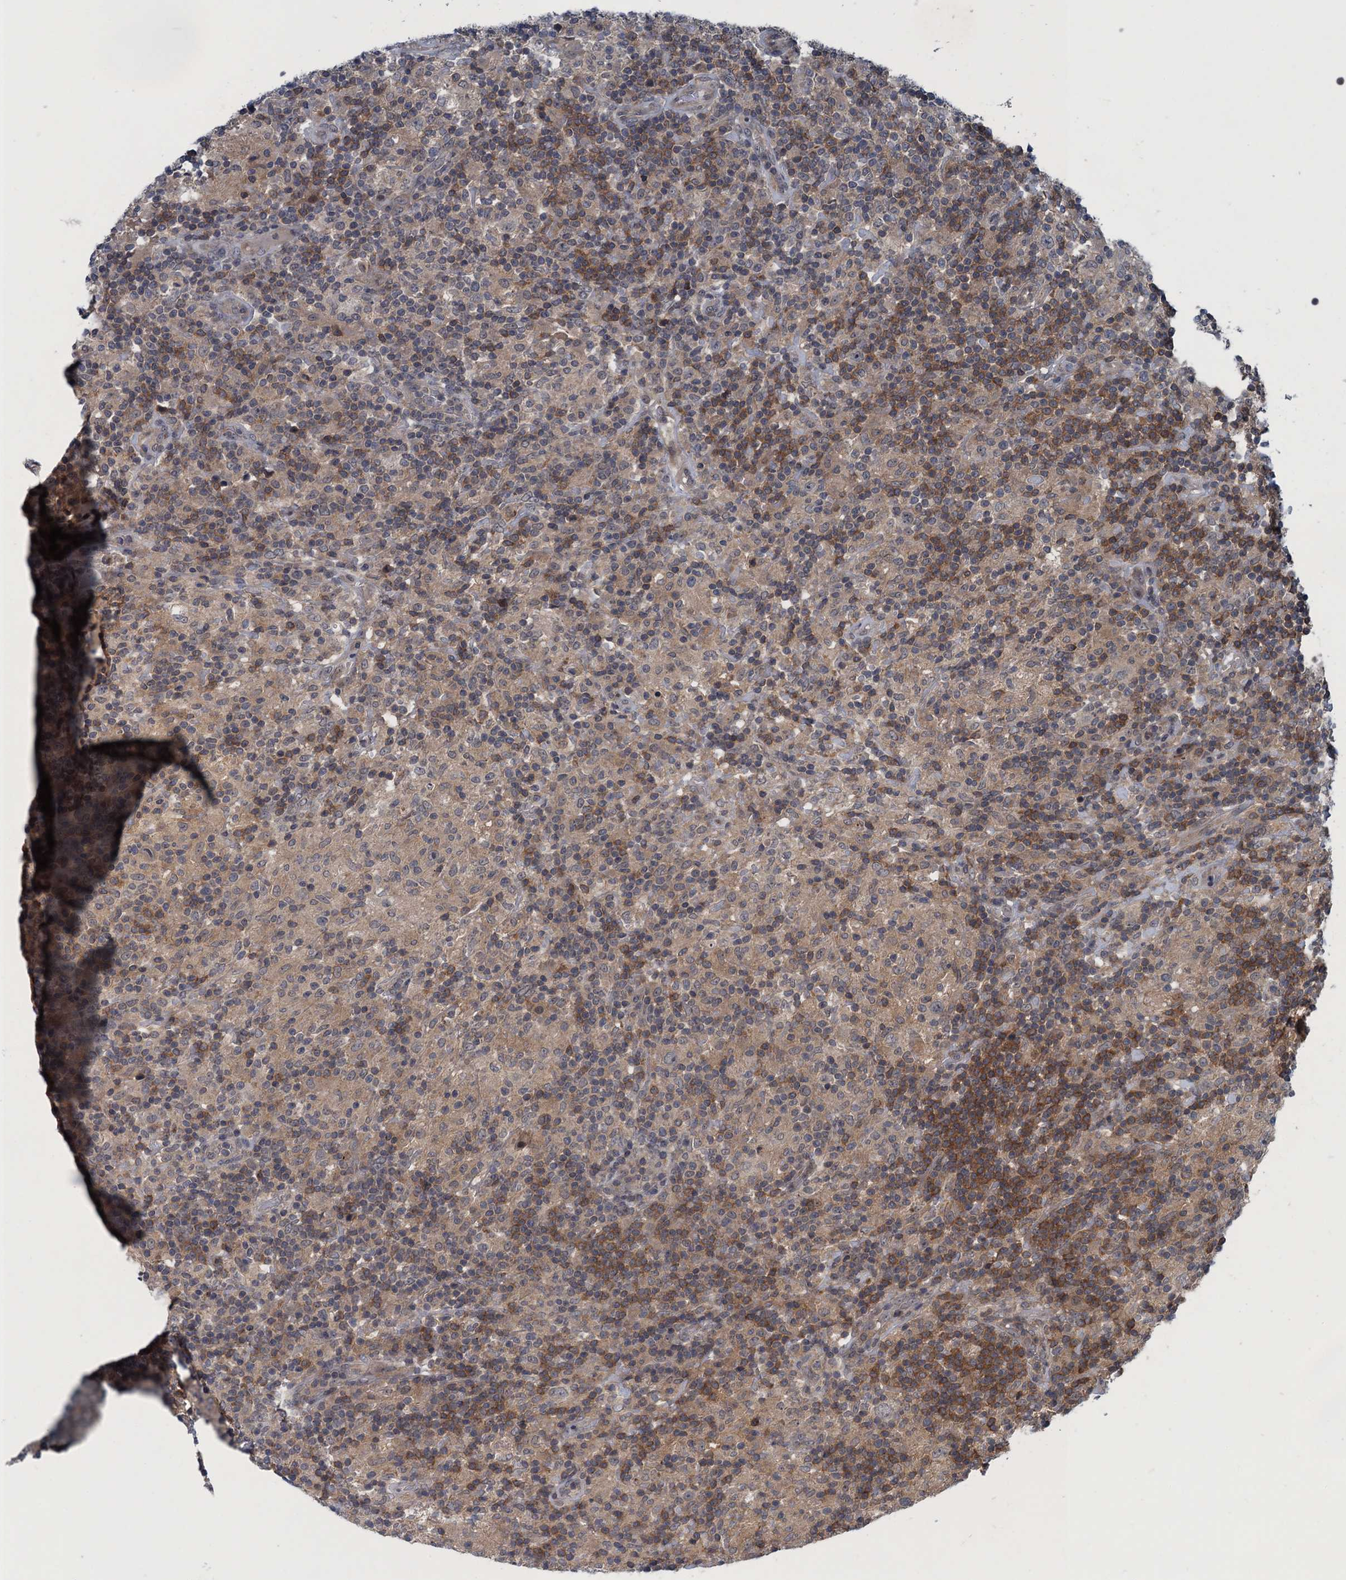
{"staining": {"intensity": "negative", "quantity": "none", "location": "none"}, "tissue": "lymphoma", "cell_type": "Tumor cells", "image_type": "cancer", "snomed": [{"axis": "morphology", "description": "Hodgkin's disease, NOS"}, {"axis": "topography", "description": "Lymph node"}], "caption": "Human lymphoma stained for a protein using immunohistochemistry shows no staining in tumor cells.", "gene": "RNF165", "patient": {"sex": "male", "age": 70}}